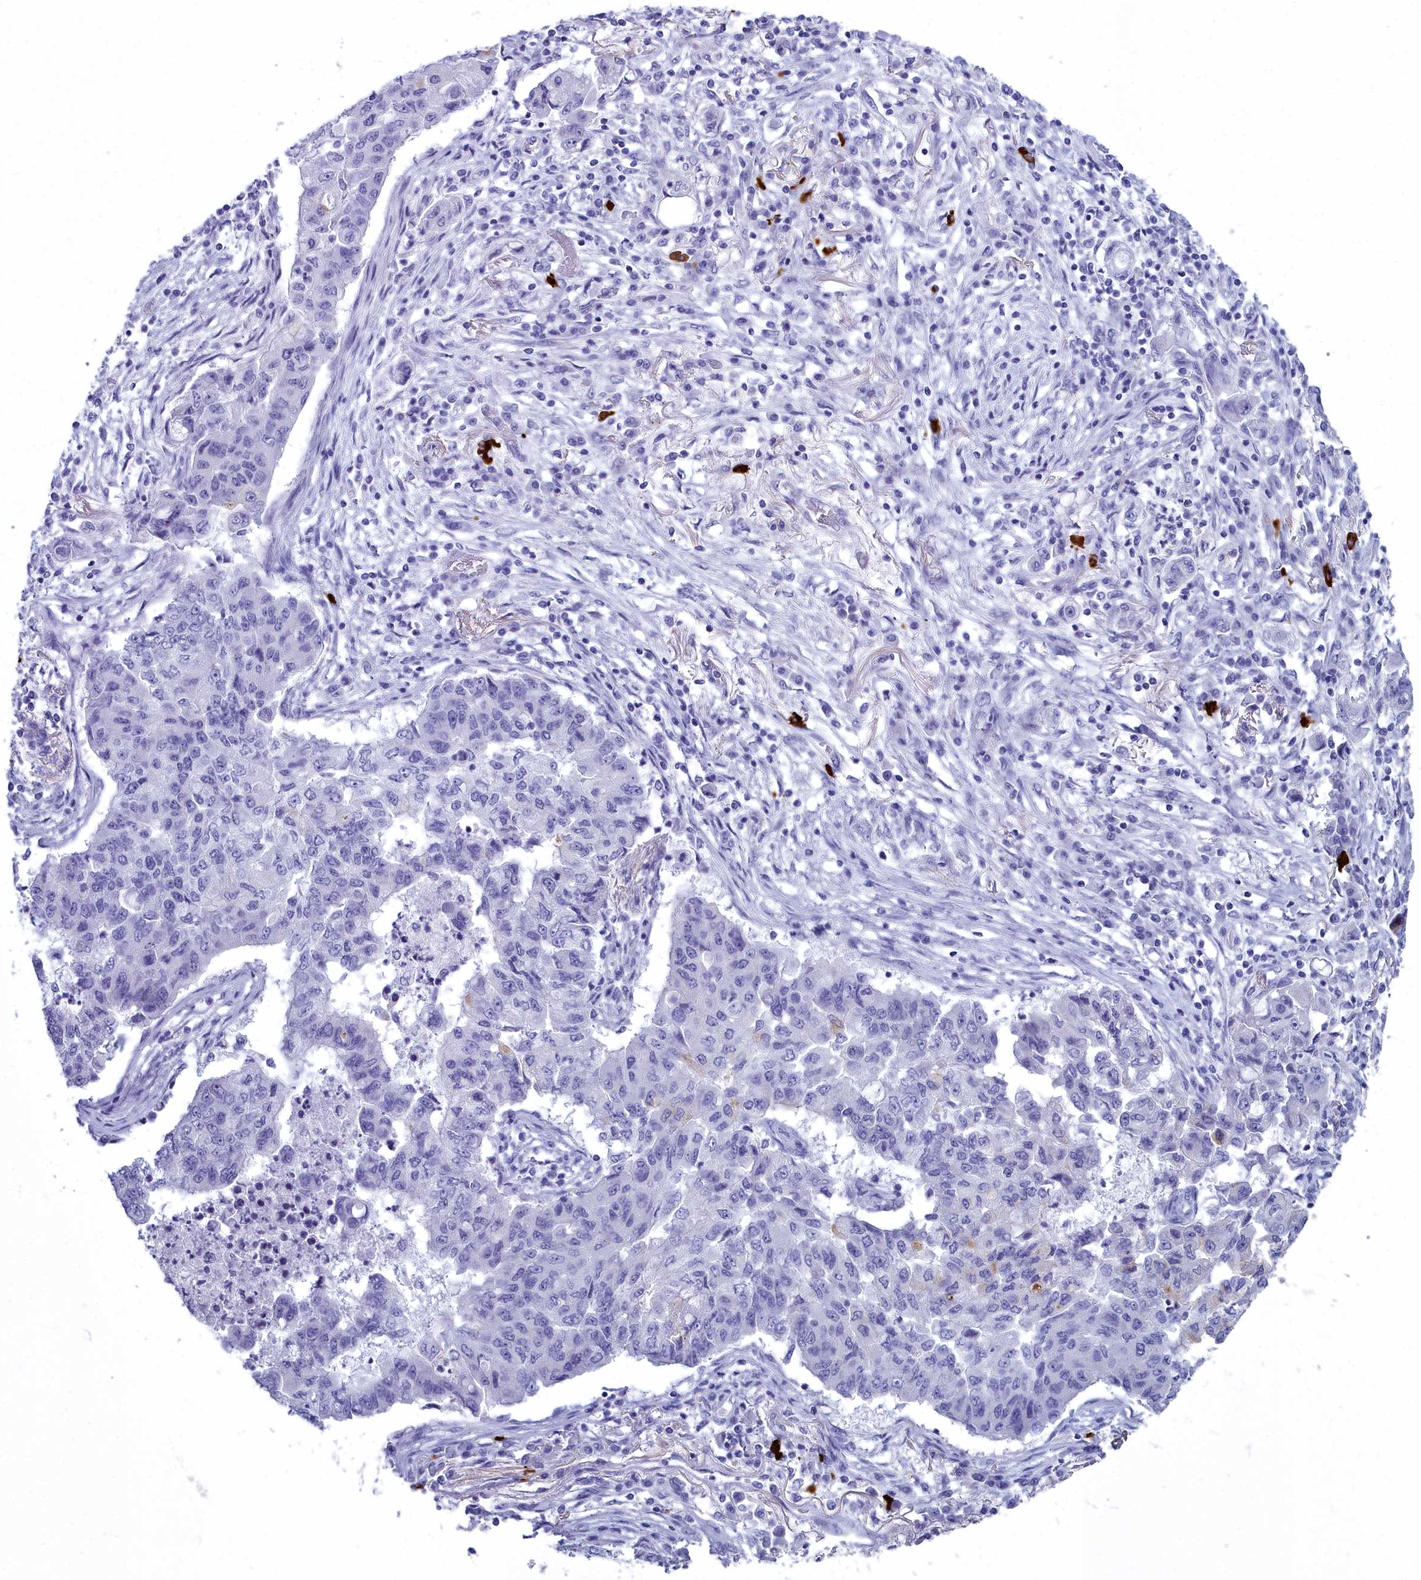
{"staining": {"intensity": "negative", "quantity": "none", "location": "none"}, "tissue": "lung cancer", "cell_type": "Tumor cells", "image_type": "cancer", "snomed": [{"axis": "morphology", "description": "Squamous cell carcinoma, NOS"}, {"axis": "topography", "description": "Lung"}], "caption": "The IHC histopathology image has no significant staining in tumor cells of lung cancer tissue.", "gene": "MAP6", "patient": {"sex": "male", "age": 74}}